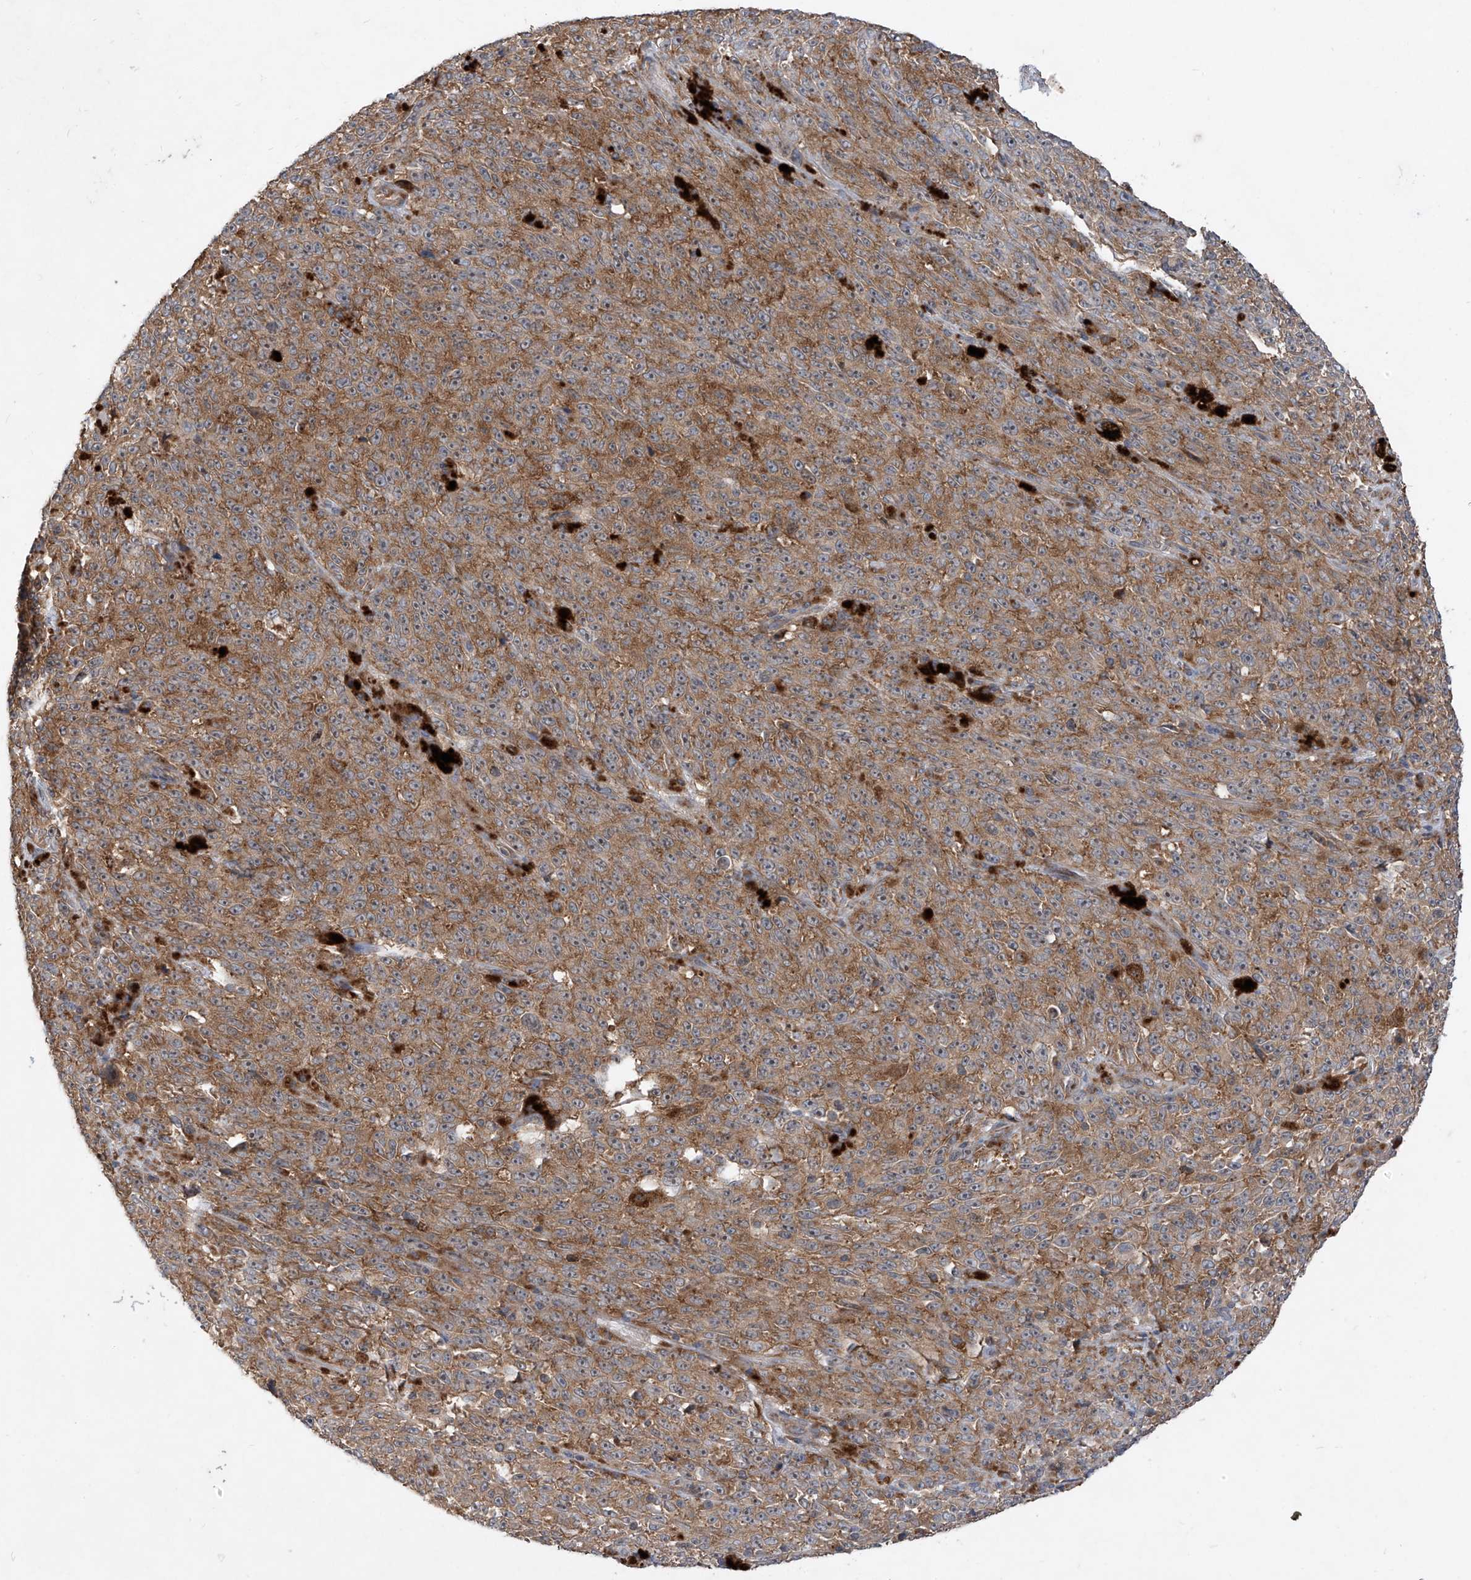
{"staining": {"intensity": "moderate", "quantity": ">75%", "location": "cytoplasmic/membranous"}, "tissue": "melanoma", "cell_type": "Tumor cells", "image_type": "cancer", "snomed": [{"axis": "morphology", "description": "Malignant melanoma, NOS"}, {"axis": "topography", "description": "Skin"}], "caption": "Immunohistochemistry of melanoma demonstrates medium levels of moderate cytoplasmic/membranous positivity in approximately >75% of tumor cells.", "gene": "RPL34", "patient": {"sex": "female", "age": 82}}